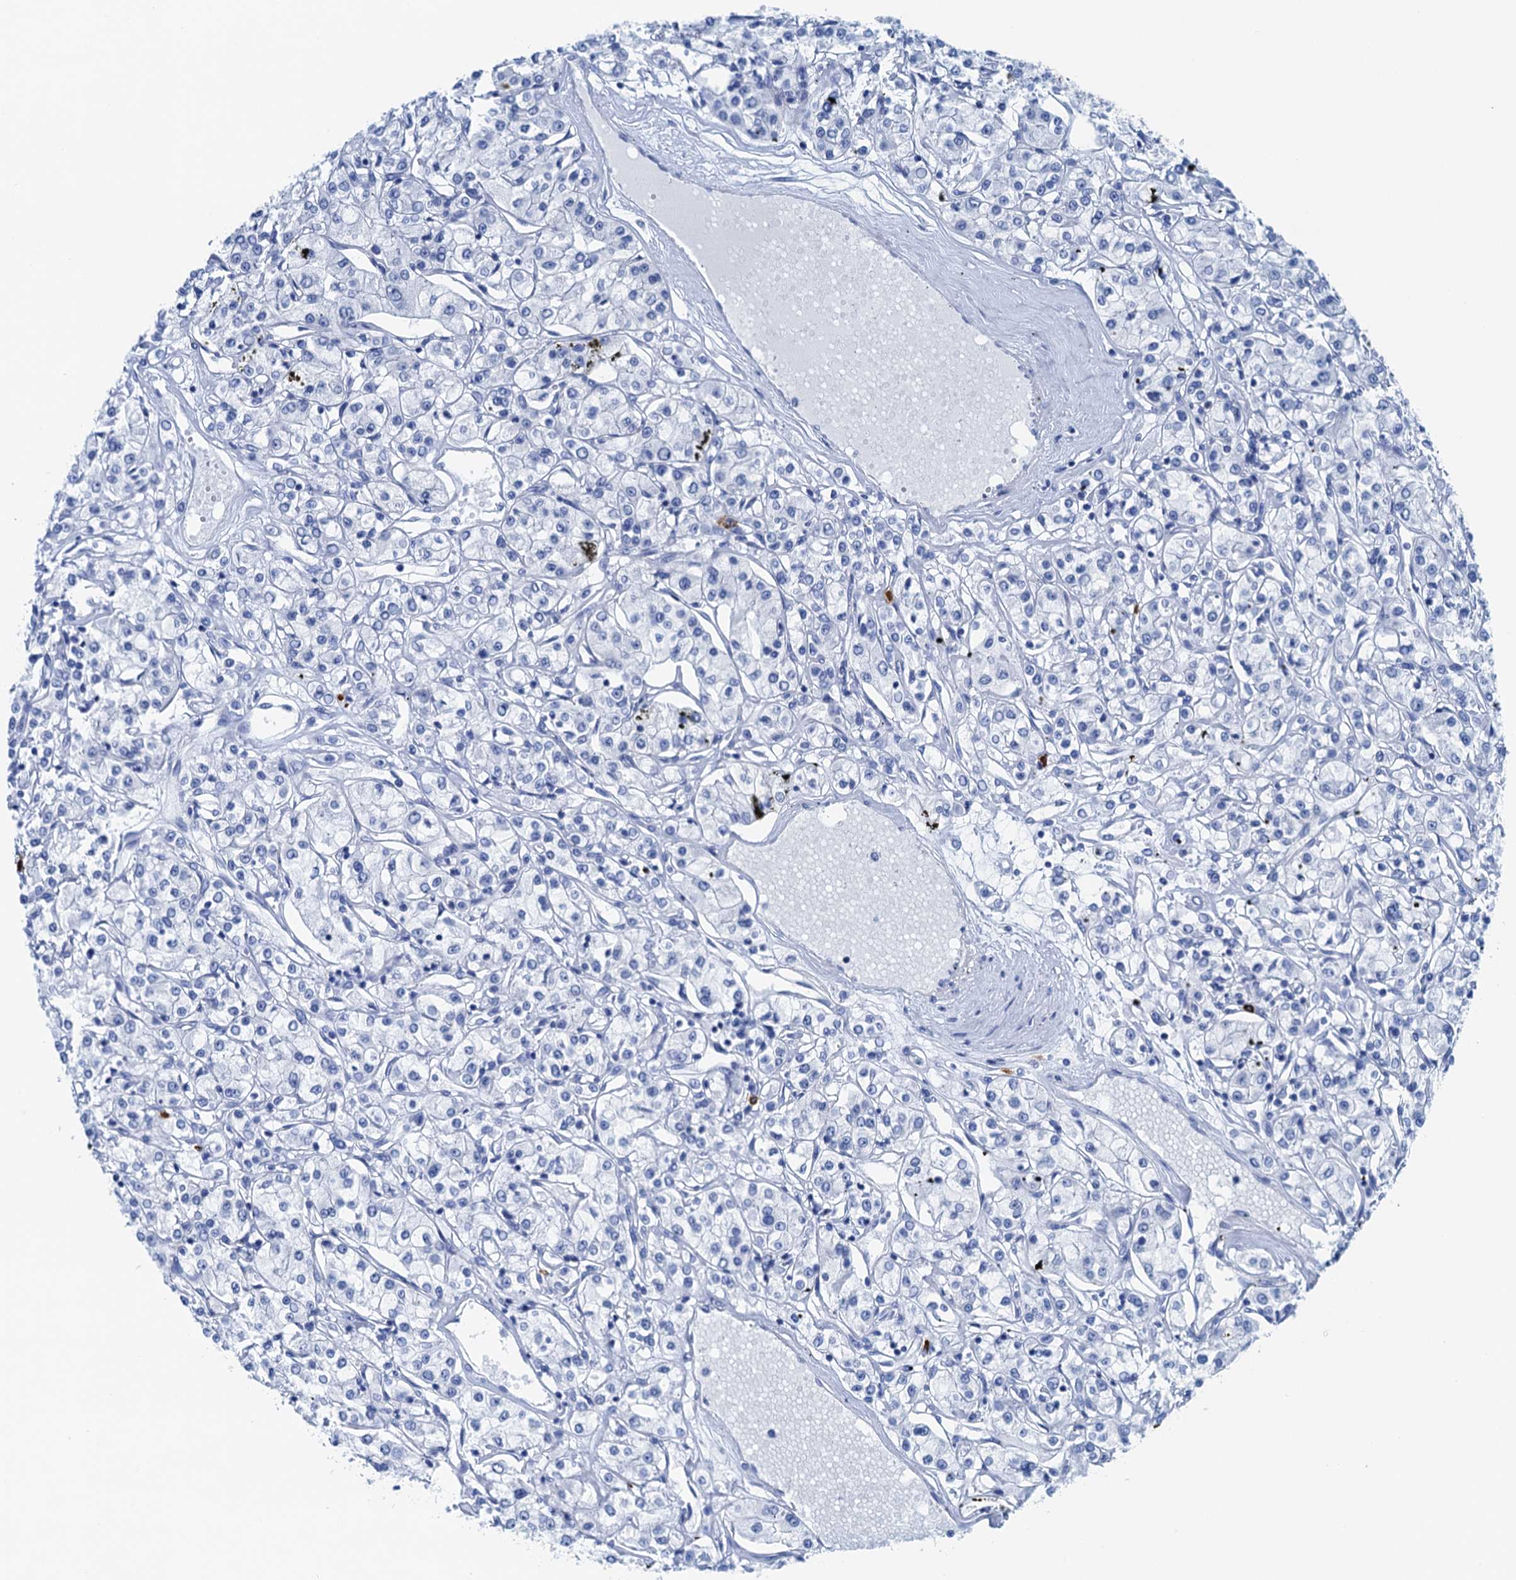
{"staining": {"intensity": "negative", "quantity": "none", "location": "none"}, "tissue": "renal cancer", "cell_type": "Tumor cells", "image_type": "cancer", "snomed": [{"axis": "morphology", "description": "Adenocarcinoma, NOS"}, {"axis": "topography", "description": "Kidney"}], "caption": "Immunohistochemical staining of human renal cancer shows no significant expression in tumor cells. Nuclei are stained in blue.", "gene": "NLRP10", "patient": {"sex": "female", "age": 59}}